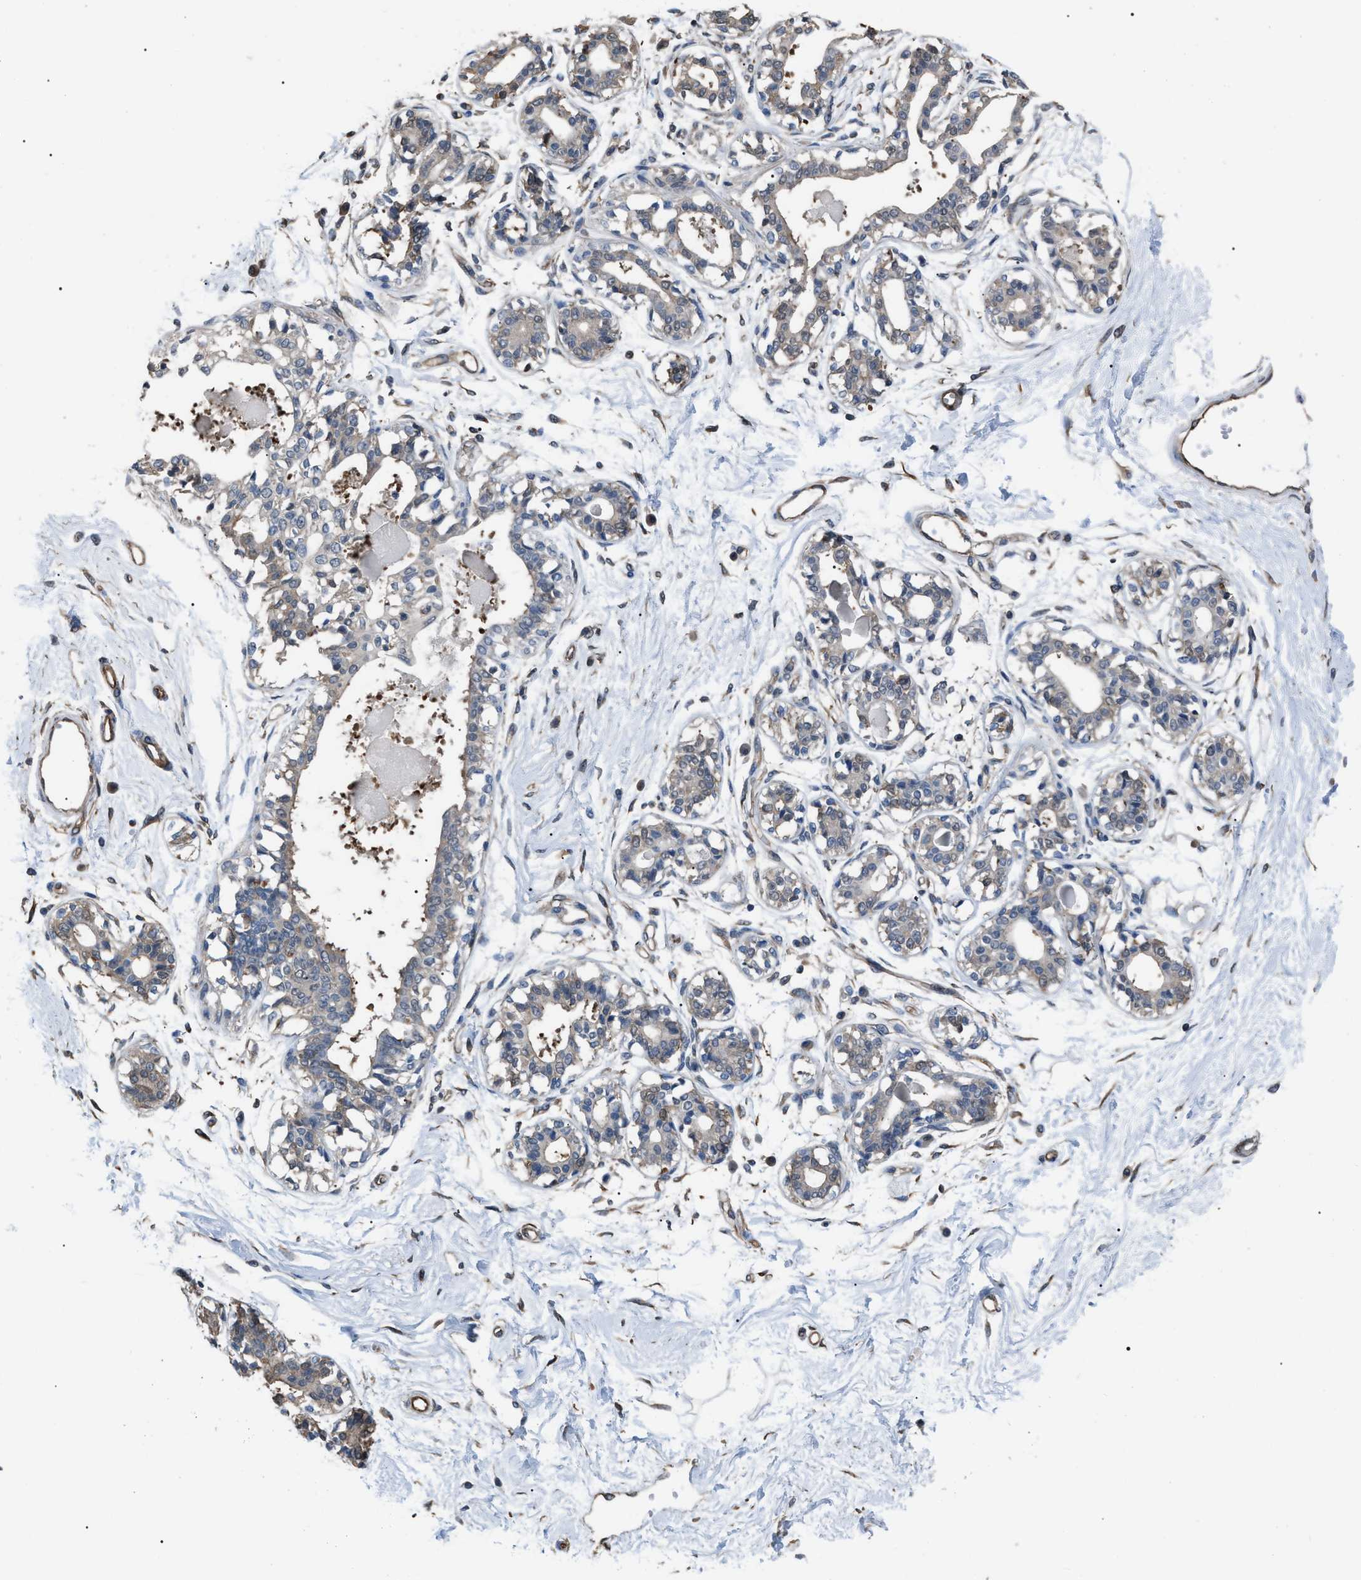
{"staining": {"intensity": "weak", "quantity": "25%-75%", "location": "cytoplasmic/membranous"}, "tissue": "breast", "cell_type": "Adipocytes", "image_type": "normal", "snomed": [{"axis": "morphology", "description": "Normal tissue, NOS"}, {"axis": "topography", "description": "Breast"}], "caption": "An image of human breast stained for a protein displays weak cytoplasmic/membranous brown staining in adipocytes. (Stains: DAB in brown, nuclei in blue, Microscopy: brightfield microscopy at high magnification).", "gene": "PDCD5", "patient": {"sex": "female", "age": 45}}